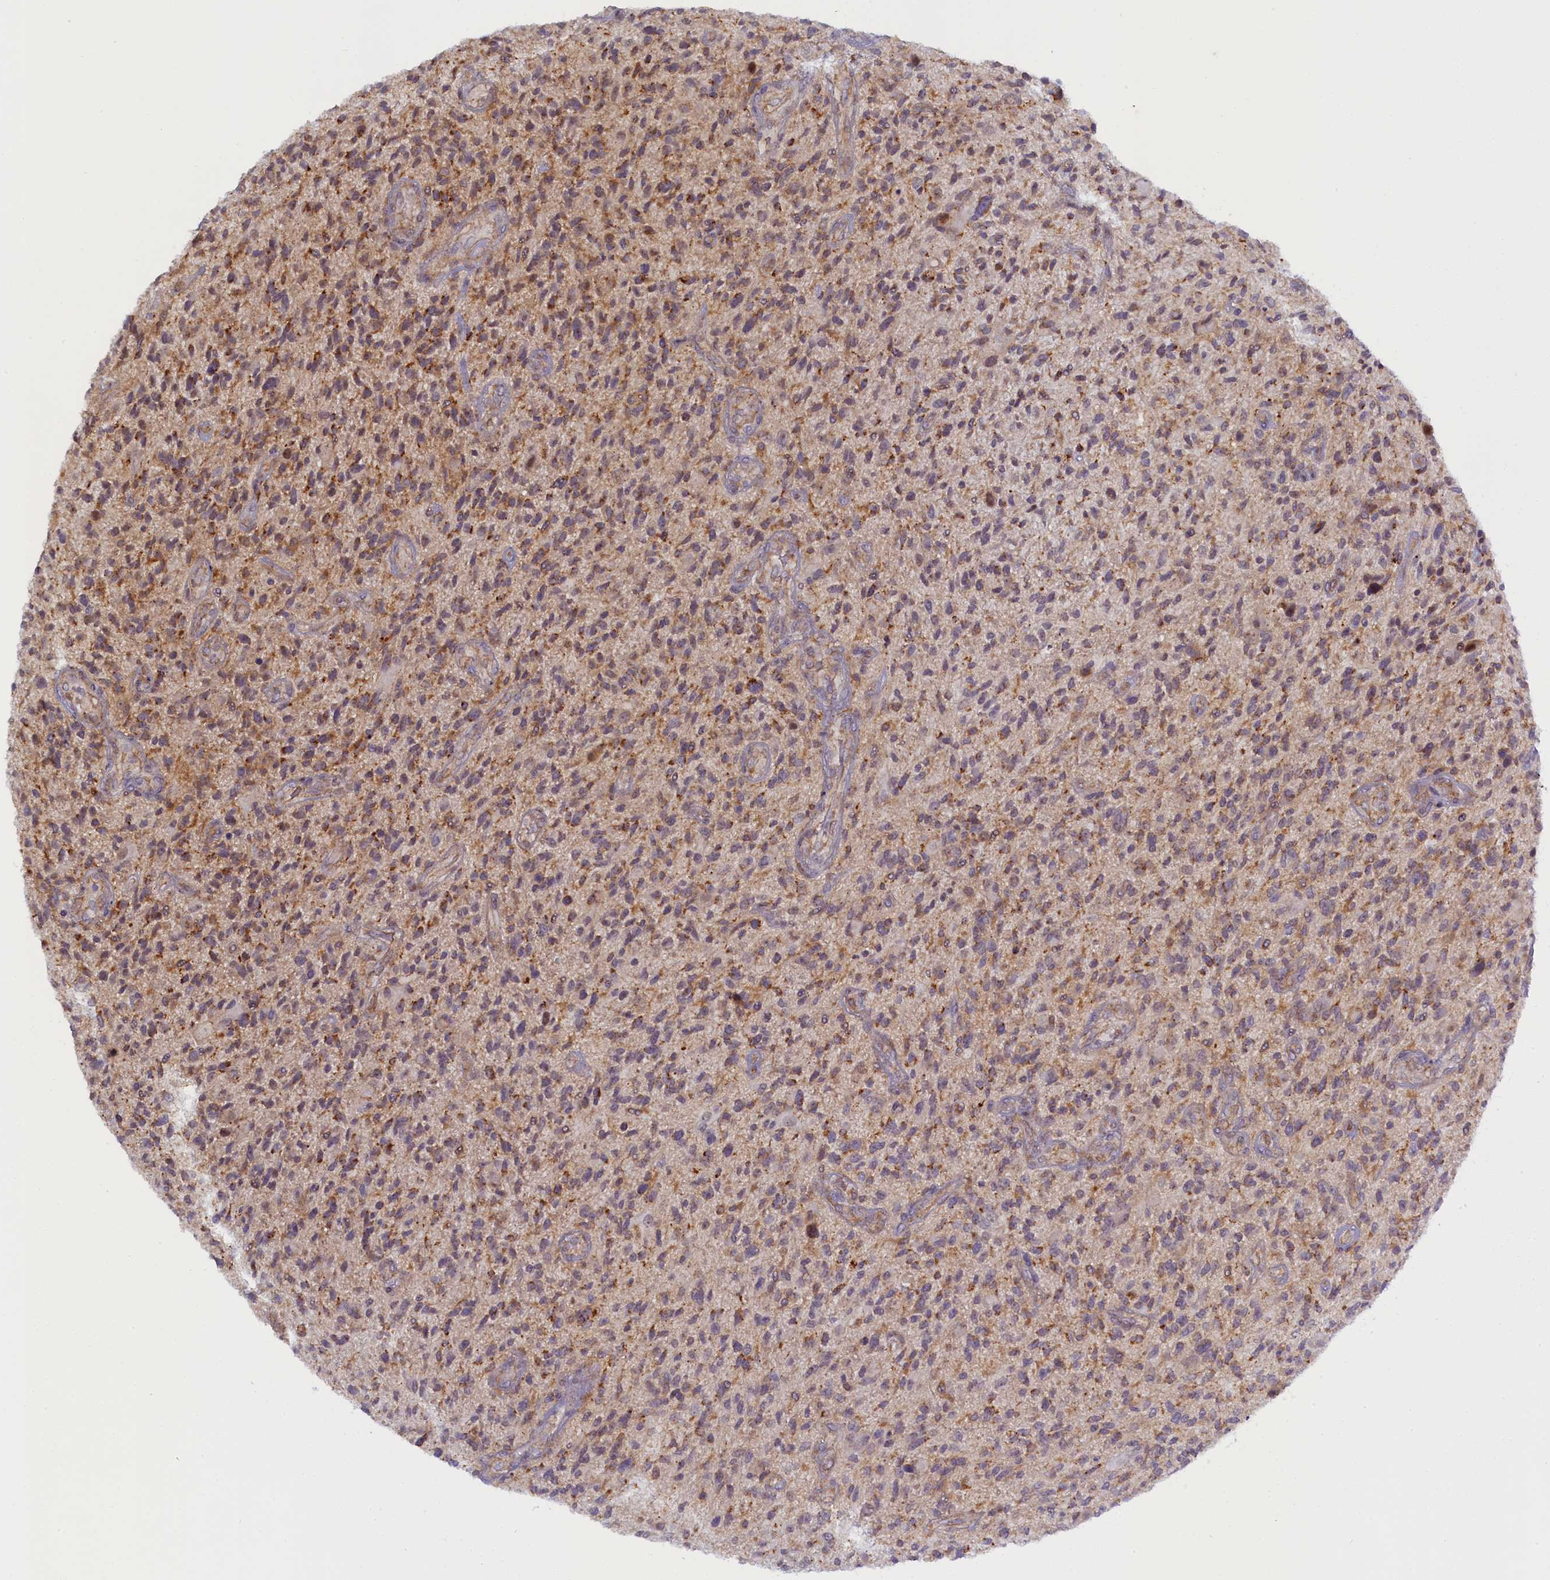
{"staining": {"intensity": "negative", "quantity": "none", "location": "none"}, "tissue": "glioma", "cell_type": "Tumor cells", "image_type": "cancer", "snomed": [{"axis": "morphology", "description": "Glioma, malignant, High grade"}, {"axis": "topography", "description": "Brain"}], "caption": "Immunohistochemical staining of human malignant glioma (high-grade) displays no significant staining in tumor cells.", "gene": "CCL23", "patient": {"sex": "male", "age": 47}}